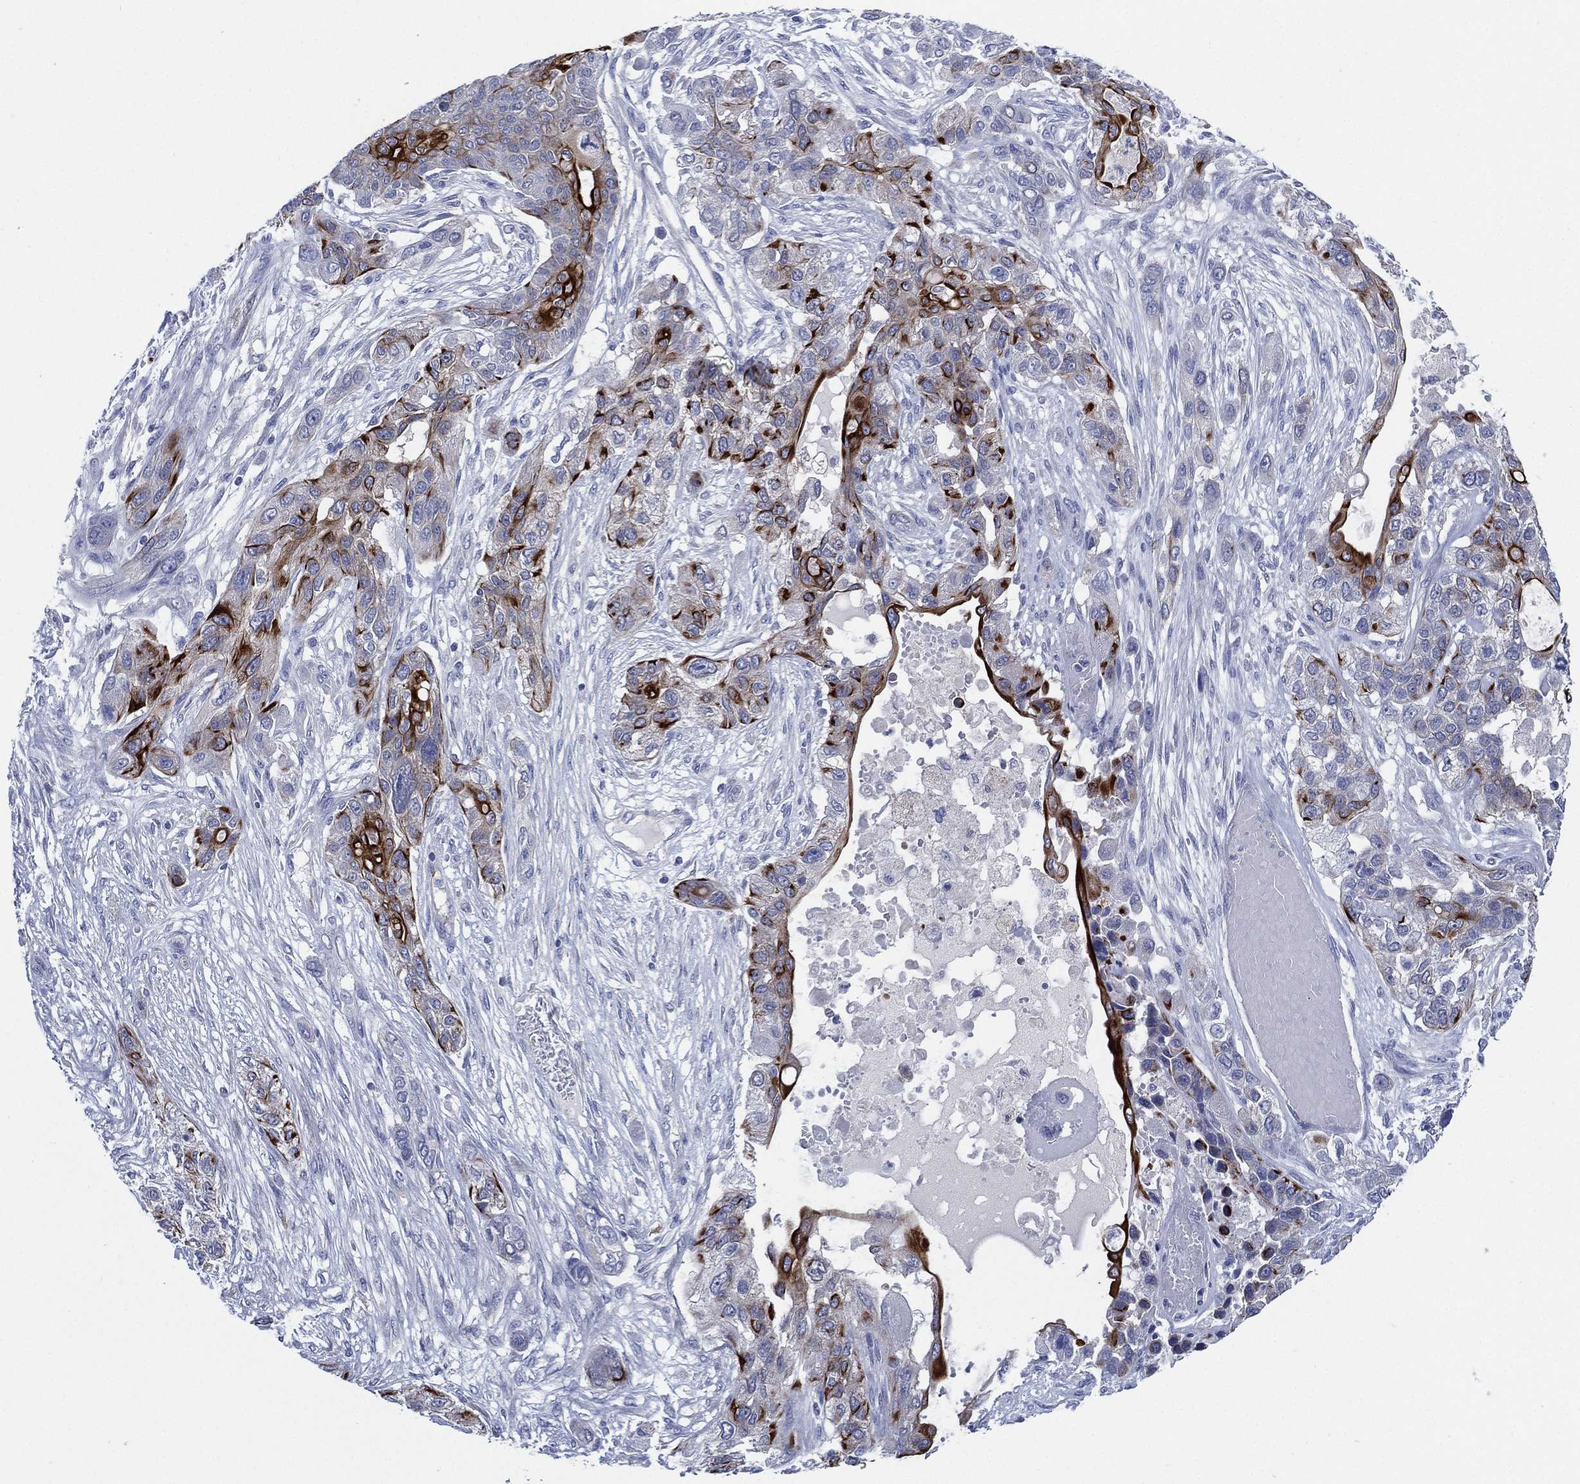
{"staining": {"intensity": "strong", "quantity": "<25%", "location": "cytoplasmic/membranous"}, "tissue": "lung cancer", "cell_type": "Tumor cells", "image_type": "cancer", "snomed": [{"axis": "morphology", "description": "Squamous cell carcinoma, NOS"}, {"axis": "topography", "description": "Lung"}], "caption": "A brown stain labels strong cytoplasmic/membranous positivity of a protein in lung squamous cell carcinoma tumor cells. (DAB IHC with brightfield microscopy, high magnification).", "gene": "C5orf46", "patient": {"sex": "female", "age": 70}}